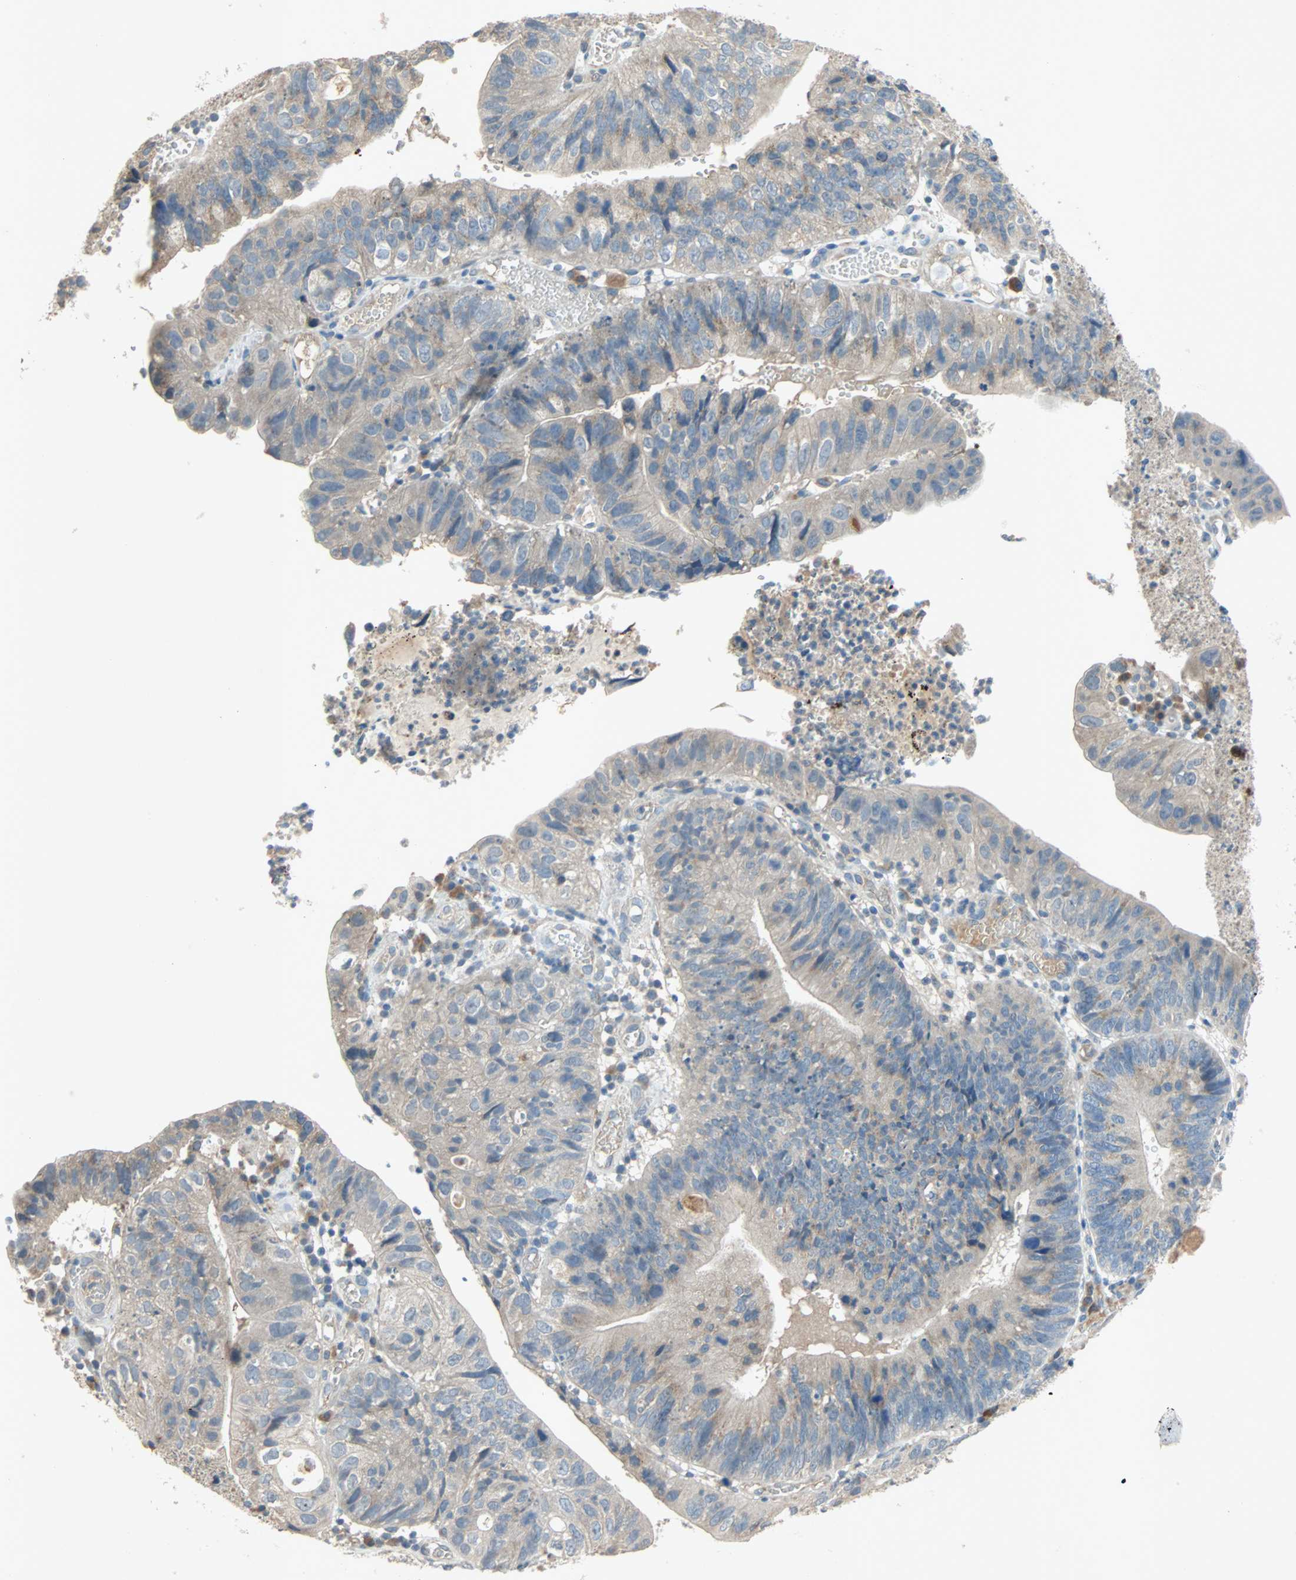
{"staining": {"intensity": "moderate", "quantity": ">75%", "location": "cytoplasmic/membranous"}, "tissue": "stomach cancer", "cell_type": "Tumor cells", "image_type": "cancer", "snomed": [{"axis": "morphology", "description": "Adenocarcinoma, NOS"}, {"axis": "topography", "description": "Stomach"}], "caption": "Adenocarcinoma (stomach) stained for a protein displays moderate cytoplasmic/membranous positivity in tumor cells. The staining is performed using DAB brown chromogen to label protein expression. The nuclei are counter-stained blue using hematoxylin.", "gene": "XYLT1", "patient": {"sex": "male", "age": 59}}